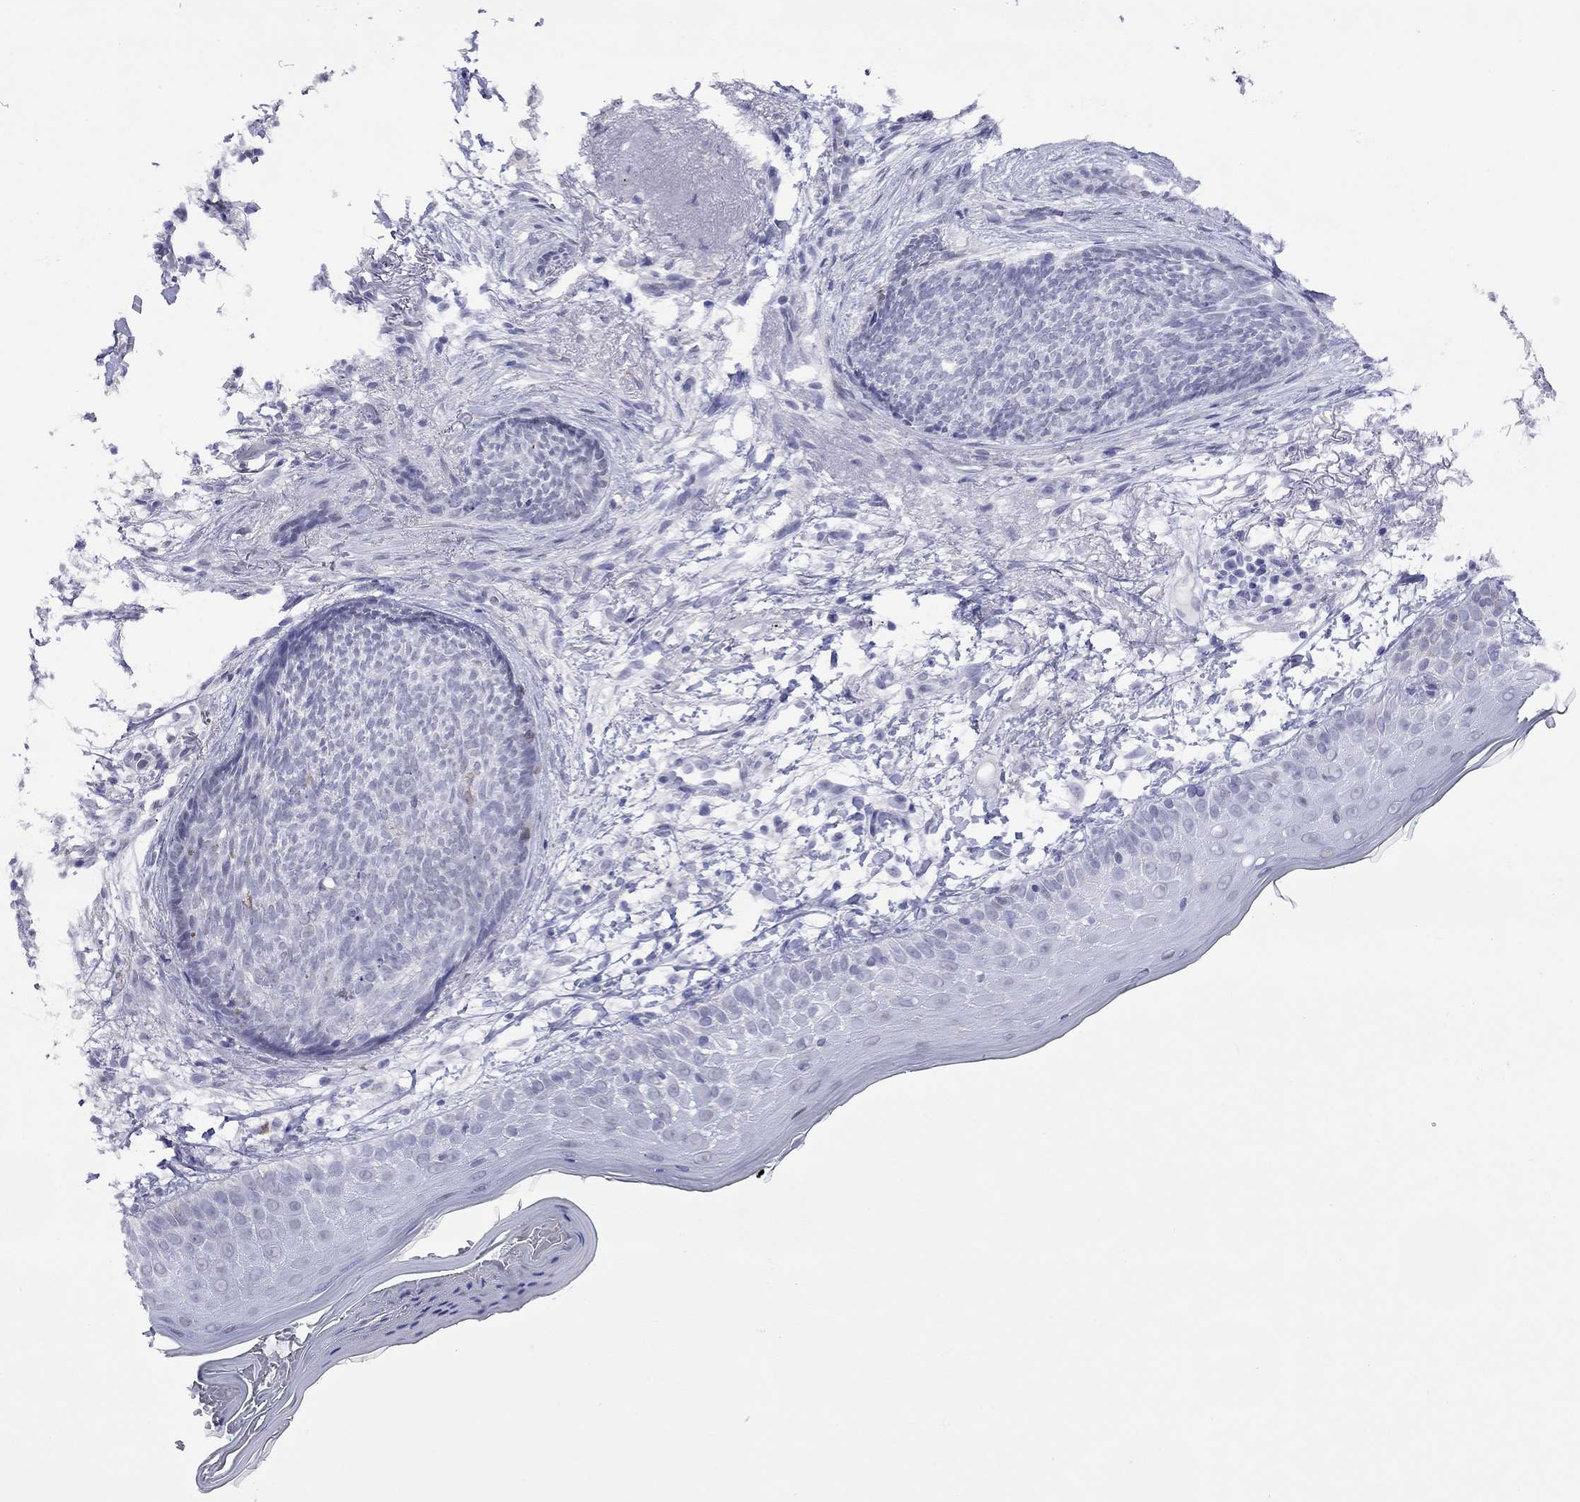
{"staining": {"intensity": "negative", "quantity": "none", "location": "none"}, "tissue": "skin cancer", "cell_type": "Tumor cells", "image_type": "cancer", "snomed": [{"axis": "morphology", "description": "Normal tissue, NOS"}, {"axis": "morphology", "description": "Basal cell carcinoma"}, {"axis": "topography", "description": "Skin"}], "caption": "A high-resolution histopathology image shows IHC staining of skin basal cell carcinoma, which displays no significant expression in tumor cells.", "gene": "SLC30A8", "patient": {"sex": "male", "age": 84}}